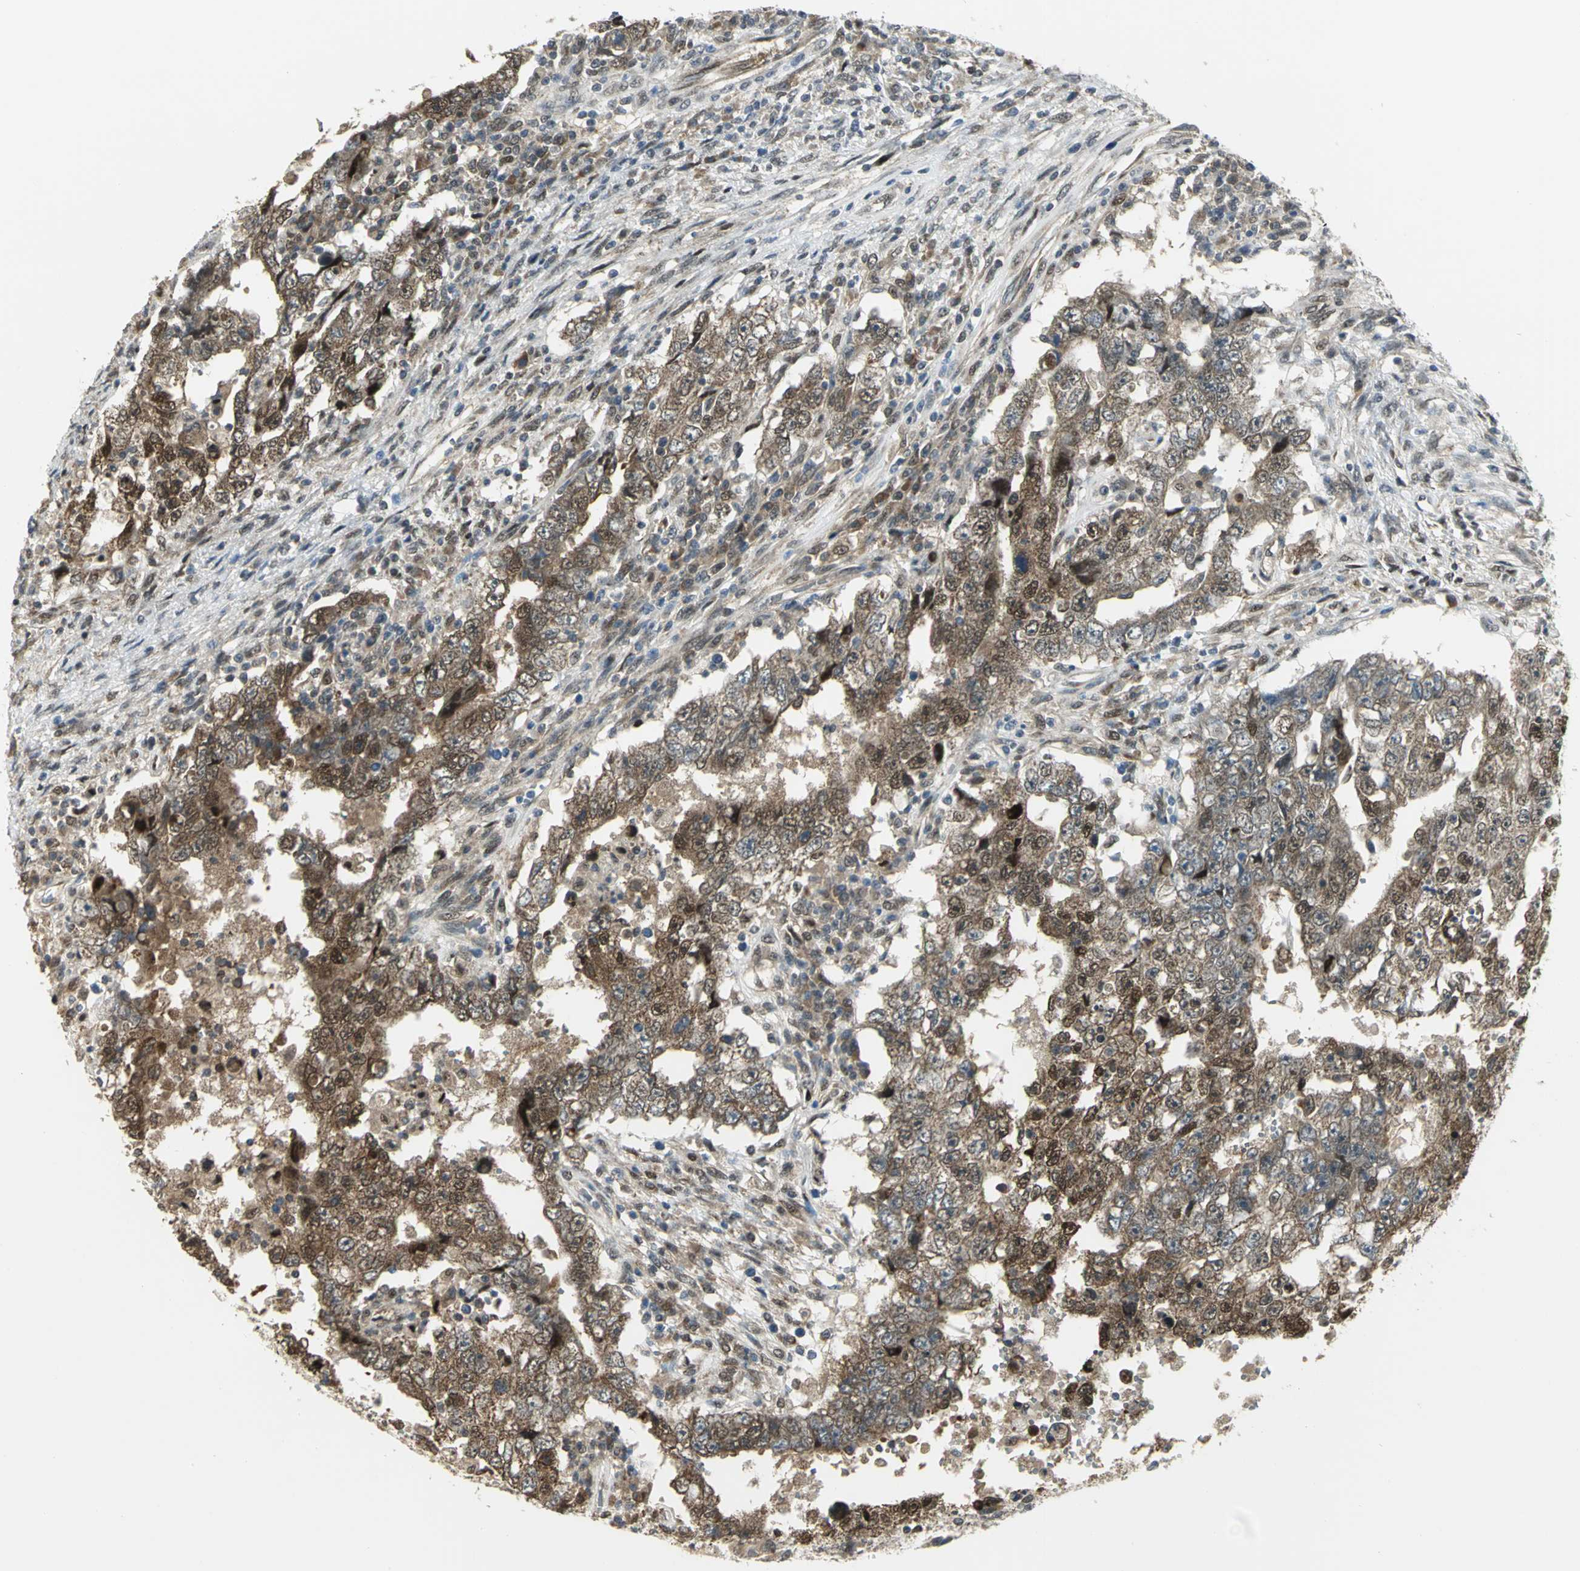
{"staining": {"intensity": "moderate", "quantity": ">75%", "location": "cytoplasmic/membranous,nuclear"}, "tissue": "testis cancer", "cell_type": "Tumor cells", "image_type": "cancer", "snomed": [{"axis": "morphology", "description": "Carcinoma, Embryonal, NOS"}, {"axis": "topography", "description": "Testis"}], "caption": "Protein analysis of testis cancer tissue exhibits moderate cytoplasmic/membranous and nuclear expression in about >75% of tumor cells. The staining is performed using DAB (3,3'-diaminobenzidine) brown chromogen to label protein expression. The nuclei are counter-stained blue using hematoxylin.", "gene": "PSMC4", "patient": {"sex": "male", "age": 26}}